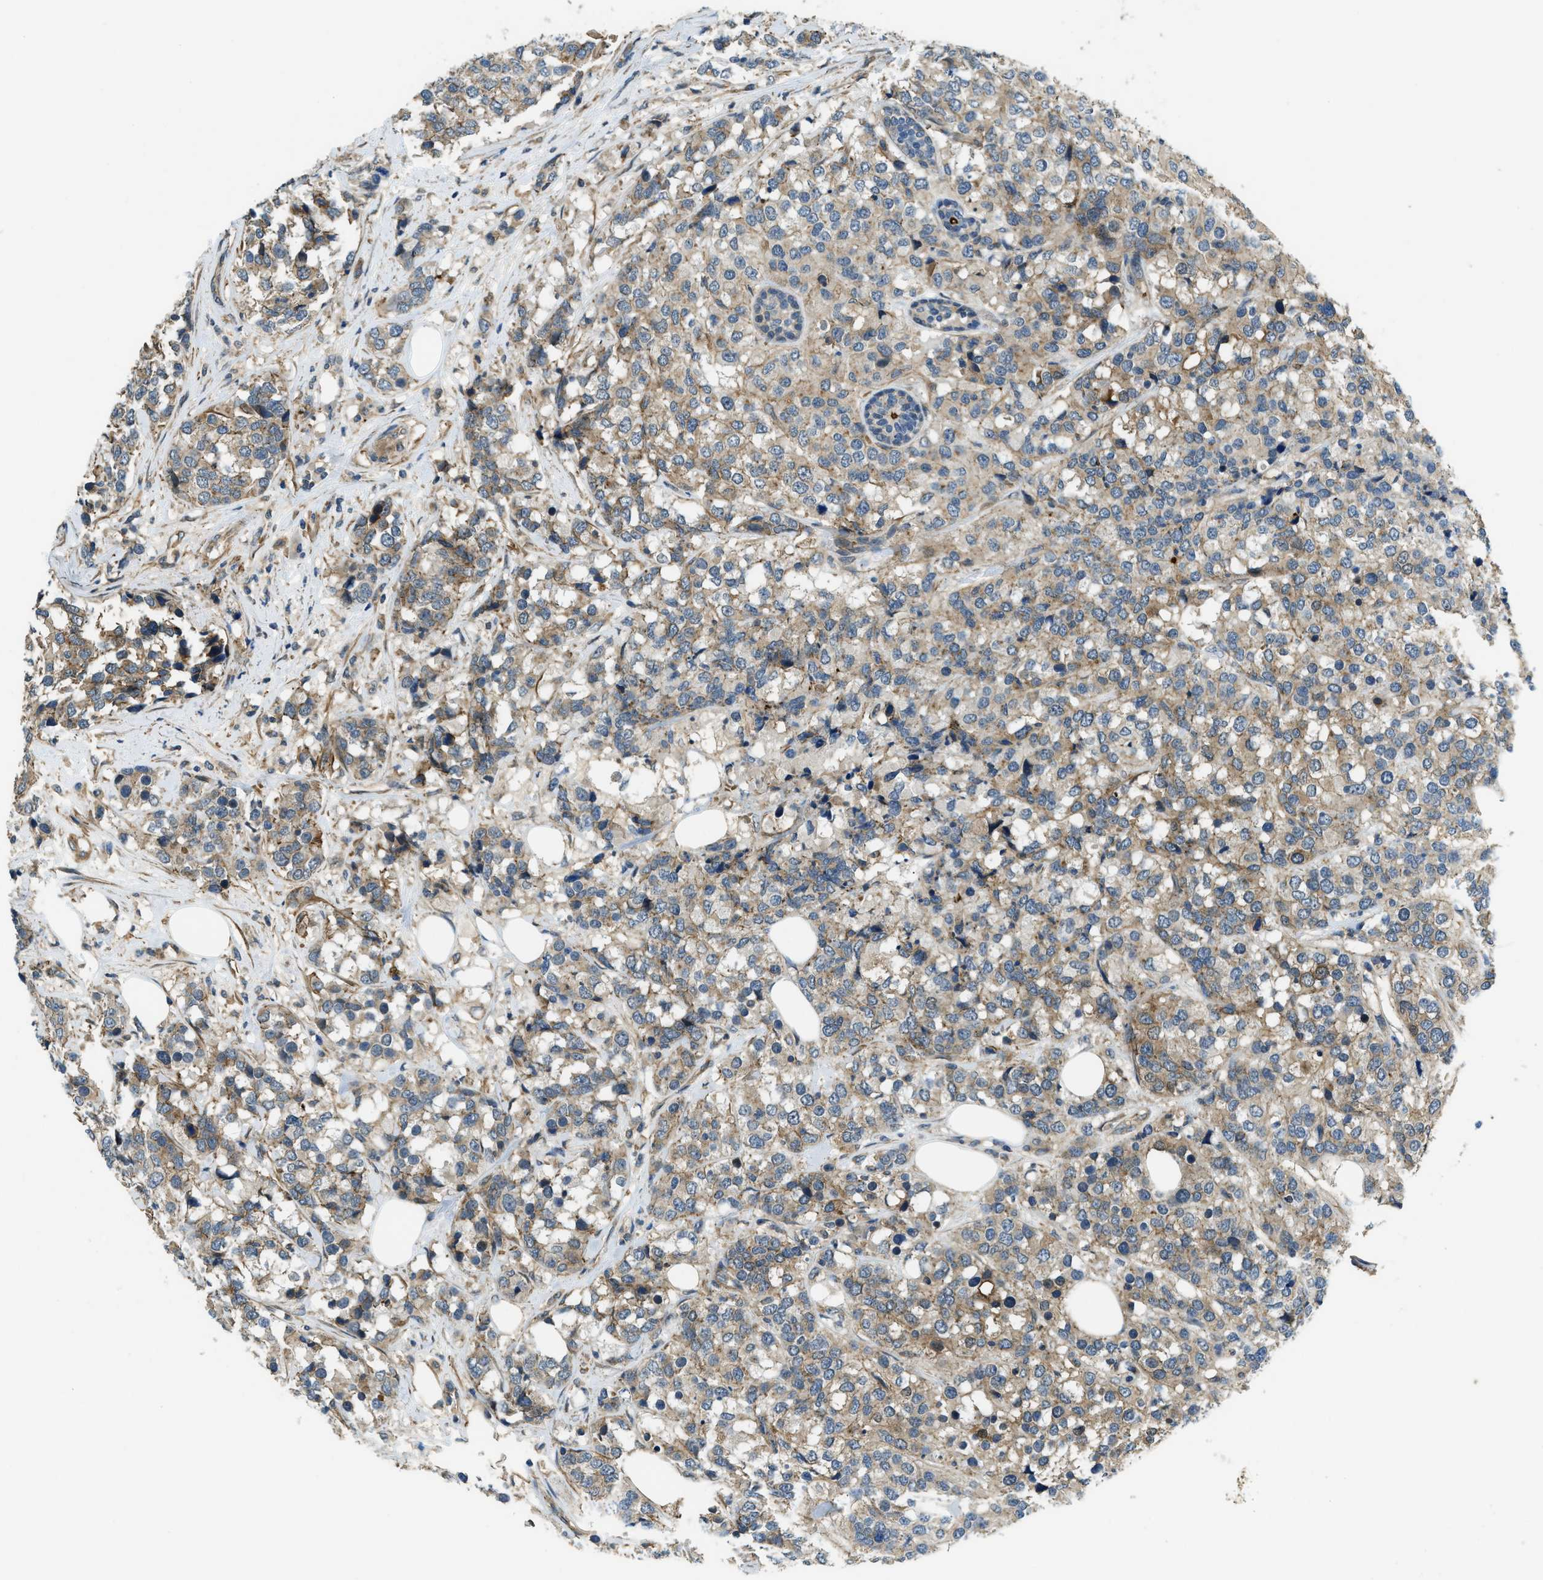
{"staining": {"intensity": "weak", "quantity": ">75%", "location": "cytoplasmic/membranous"}, "tissue": "breast cancer", "cell_type": "Tumor cells", "image_type": "cancer", "snomed": [{"axis": "morphology", "description": "Lobular carcinoma"}, {"axis": "topography", "description": "Breast"}], "caption": "IHC histopathology image of neoplastic tissue: human breast cancer stained using immunohistochemistry reveals low levels of weak protein expression localized specifically in the cytoplasmic/membranous of tumor cells, appearing as a cytoplasmic/membranous brown color.", "gene": "CGN", "patient": {"sex": "female", "age": 59}}